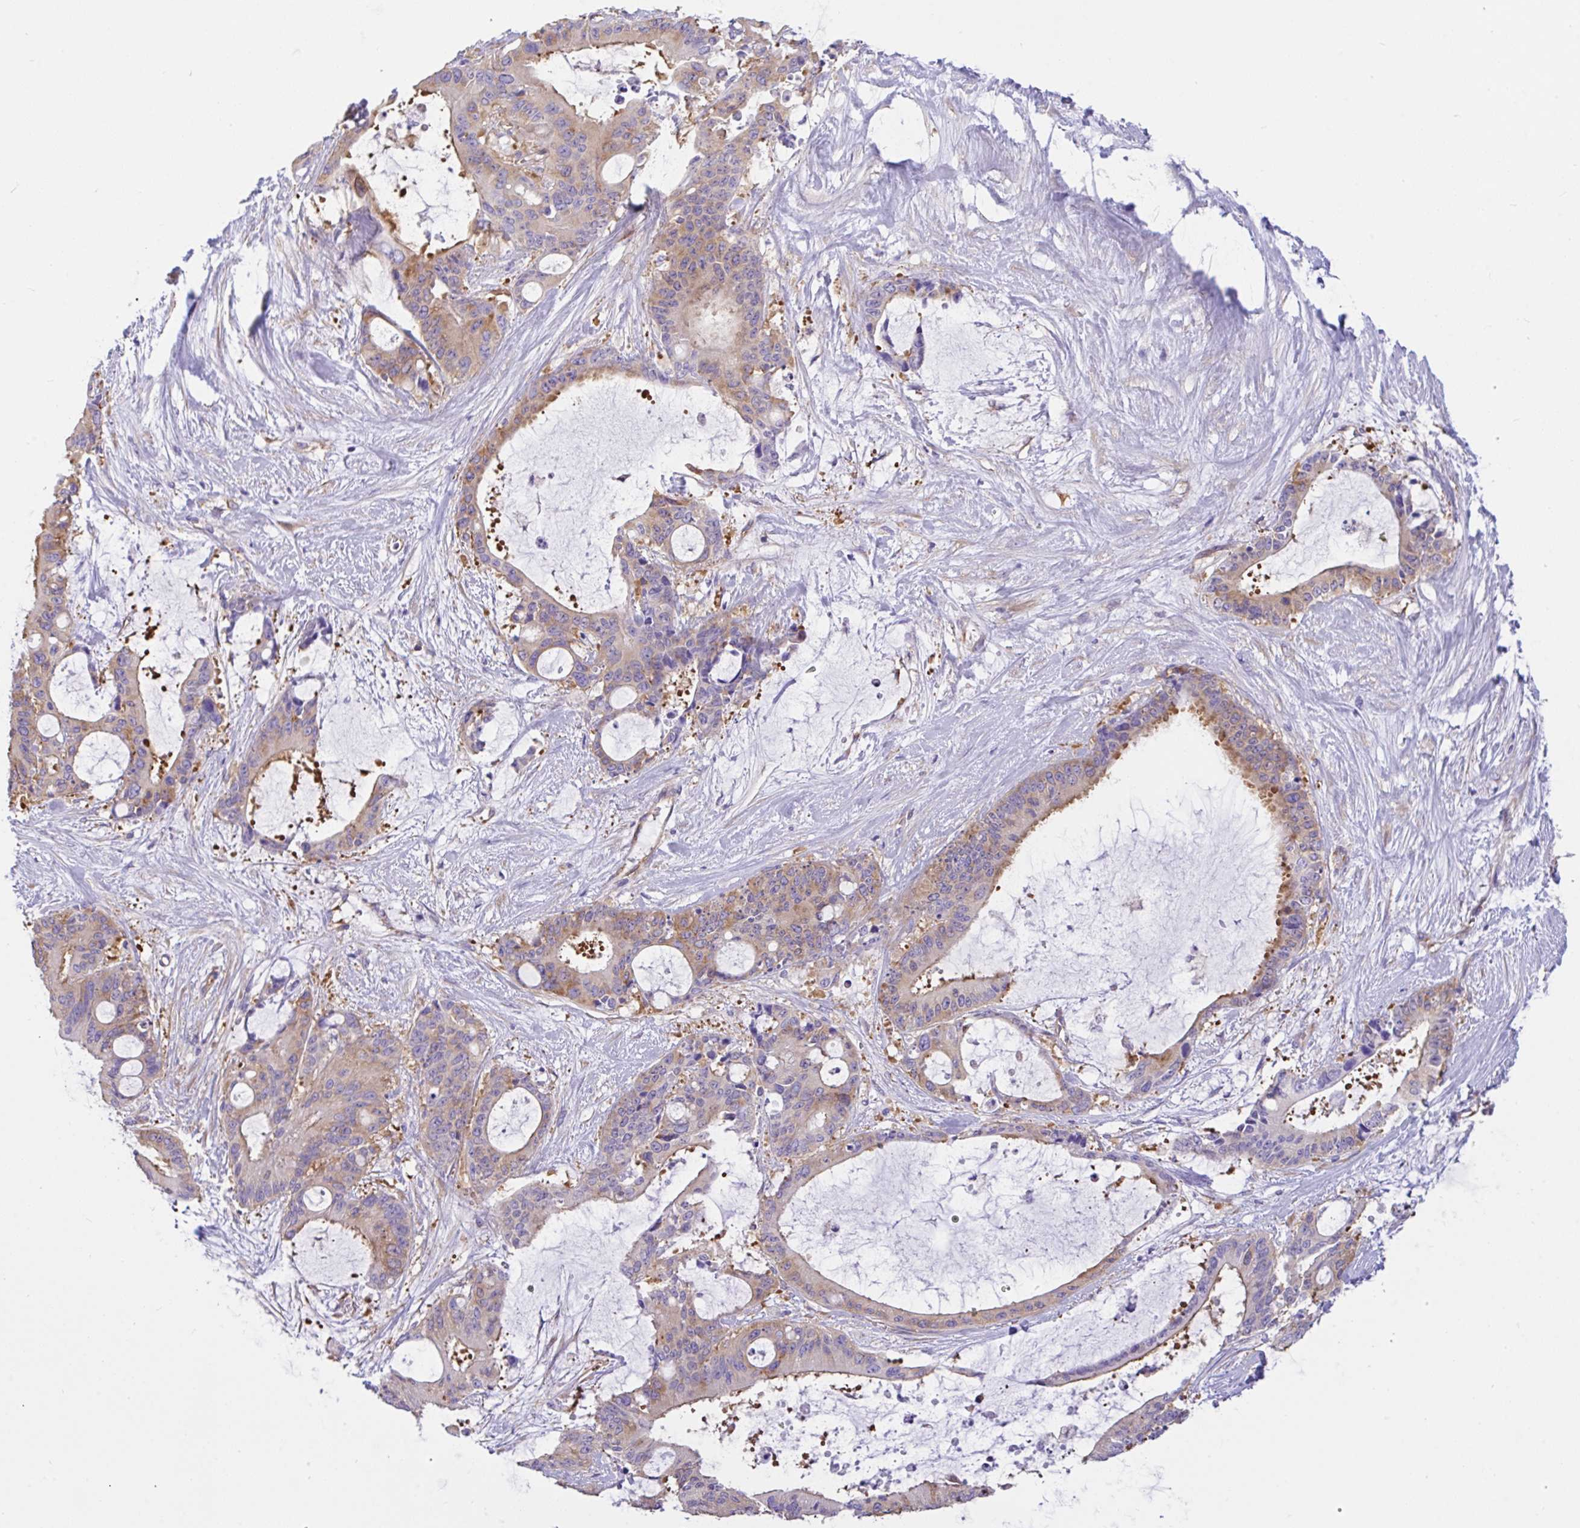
{"staining": {"intensity": "weak", "quantity": "<25%", "location": "cytoplasmic/membranous"}, "tissue": "liver cancer", "cell_type": "Tumor cells", "image_type": "cancer", "snomed": [{"axis": "morphology", "description": "Normal tissue, NOS"}, {"axis": "morphology", "description": "Cholangiocarcinoma"}, {"axis": "topography", "description": "Liver"}, {"axis": "topography", "description": "Peripheral nerve tissue"}], "caption": "There is no significant staining in tumor cells of liver cancer (cholangiocarcinoma).", "gene": "GFPT2", "patient": {"sex": "female", "age": 73}}